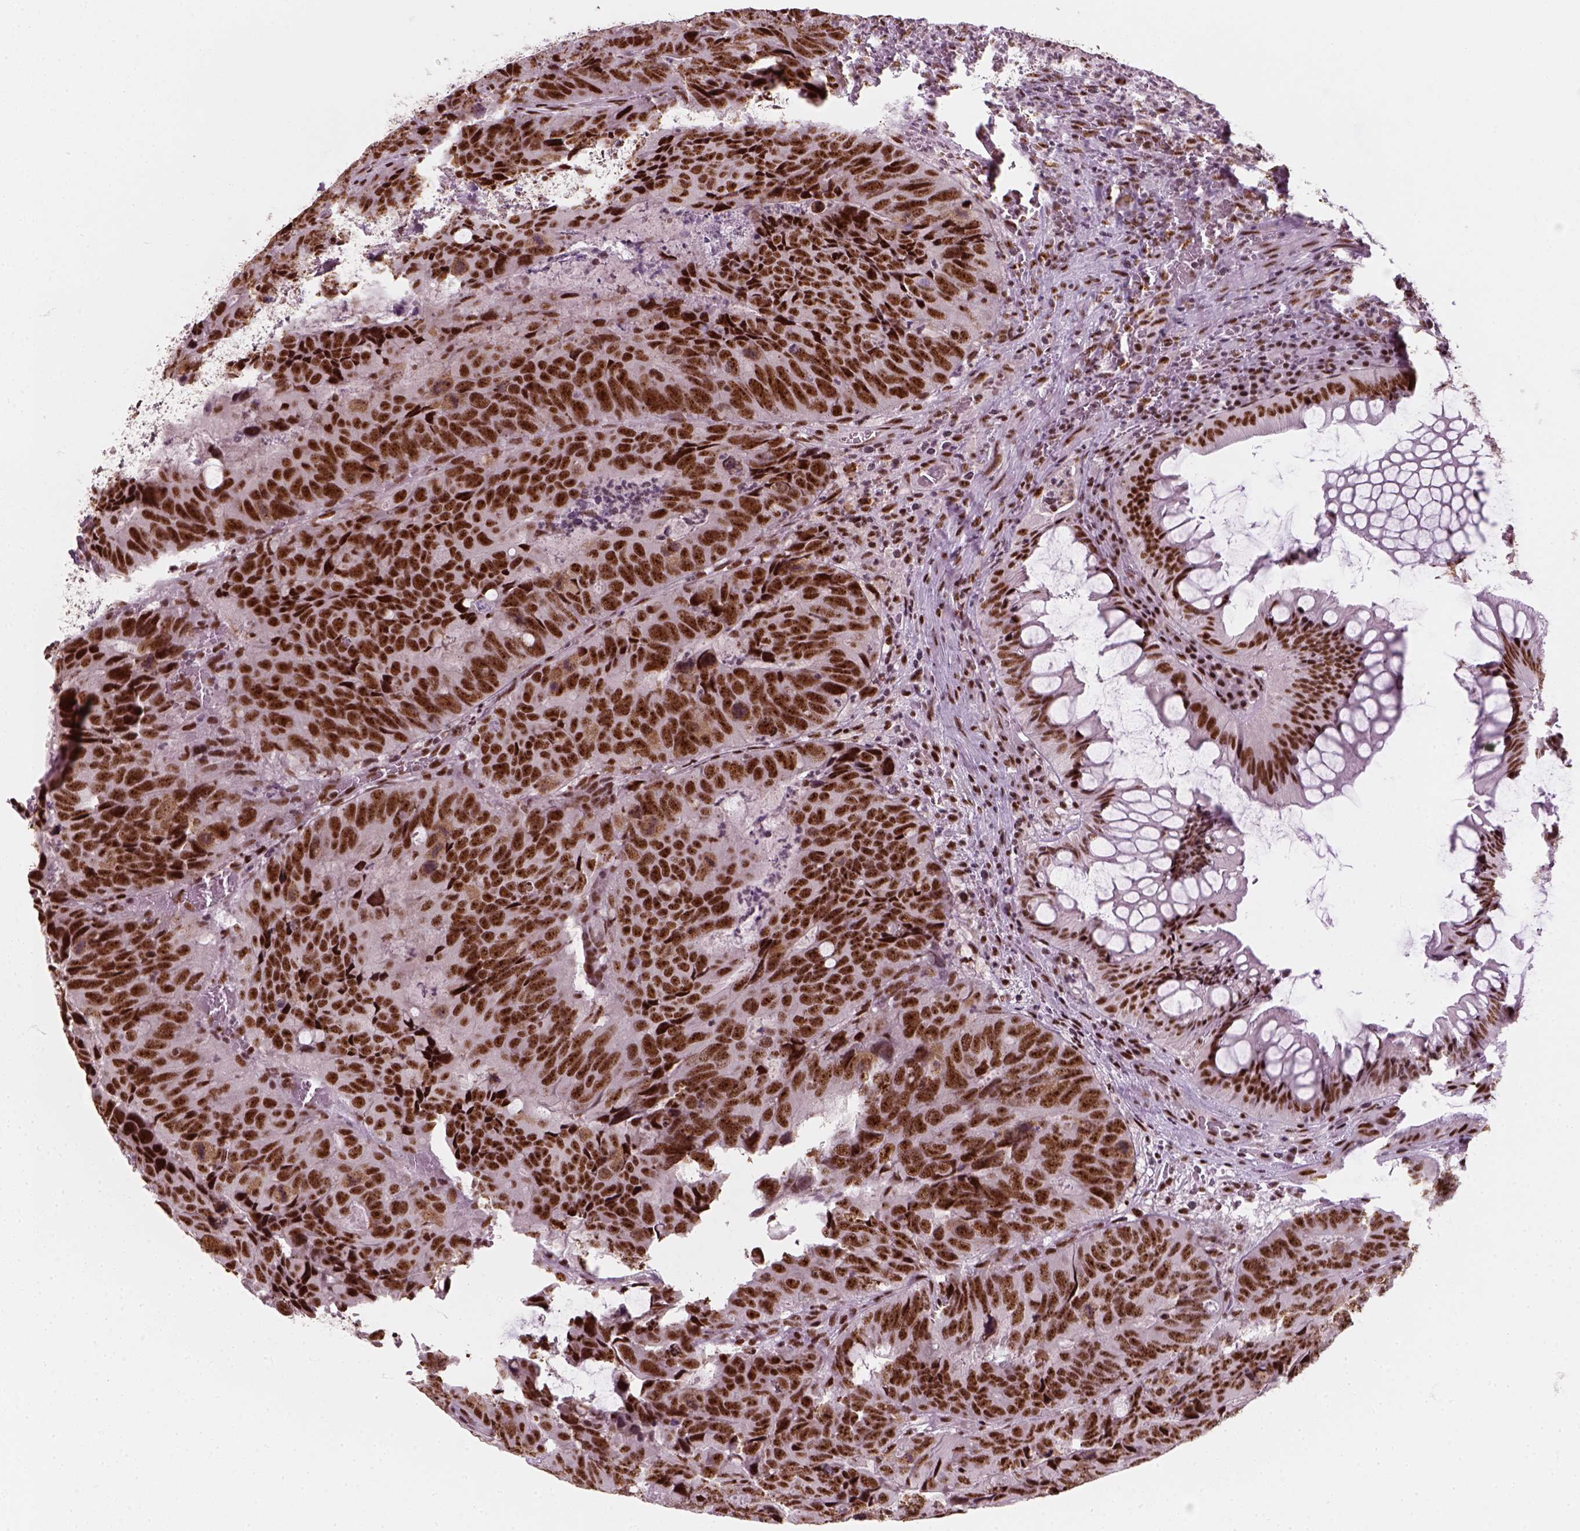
{"staining": {"intensity": "moderate", "quantity": ">75%", "location": "nuclear"}, "tissue": "colorectal cancer", "cell_type": "Tumor cells", "image_type": "cancer", "snomed": [{"axis": "morphology", "description": "Adenocarcinoma, NOS"}, {"axis": "topography", "description": "Colon"}], "caption": "DAB immunohistochemical staining of colorectal adenocarcinoma demonstrates moderate nuclear protein expression in about >75% of tumor cells.", "gene": "GTF2F1", "patient": {"sex": "male", "age": 79}}